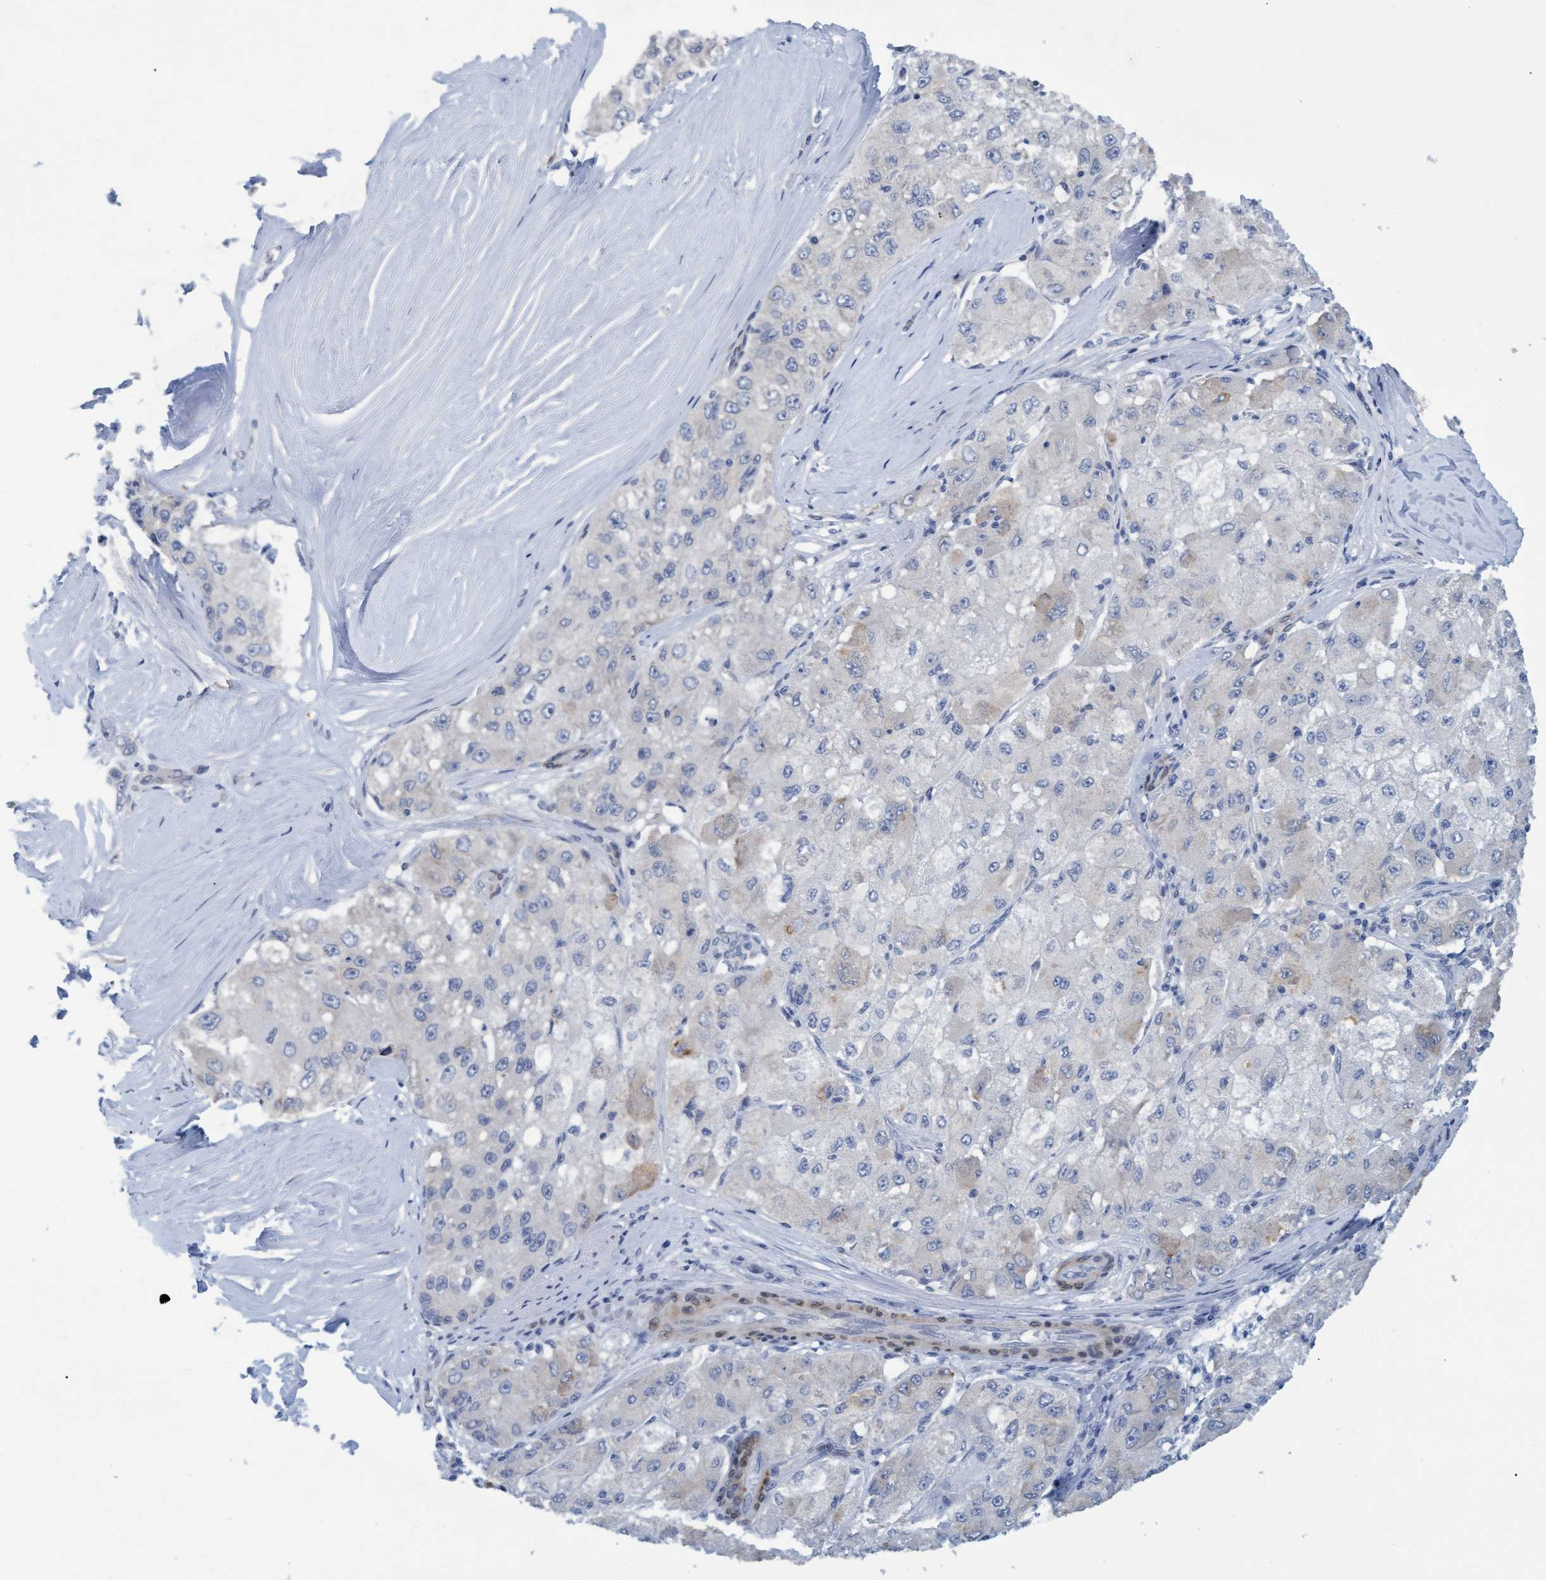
{"staining": {"intensity": "negative", "quantity": "none", "location": "none"}, "tissue": "liver cancer", "cell_type": "Tumor cells", "image_type": "cancer", "snomed": [{"axis": "morphology", "description": "Carcinoma, Hepatocellular, NOS"}, {"axis": "topography", "description": "Liver"}], "caption": "This micrograph is of liver hepatocellular carcinoma stained with immunohistochemistry (IHC) to label a protein in brown with the nuclei are counter-stained blue. There is no positivity in tumor cells. The staining is performed using DAB (3,3'-diaminobenzidine) brown chromogen with nuclei counter-stained in using hematoxylin.", "gene": "SSTR3", "patient": {"sex": "male", "age": 80}}